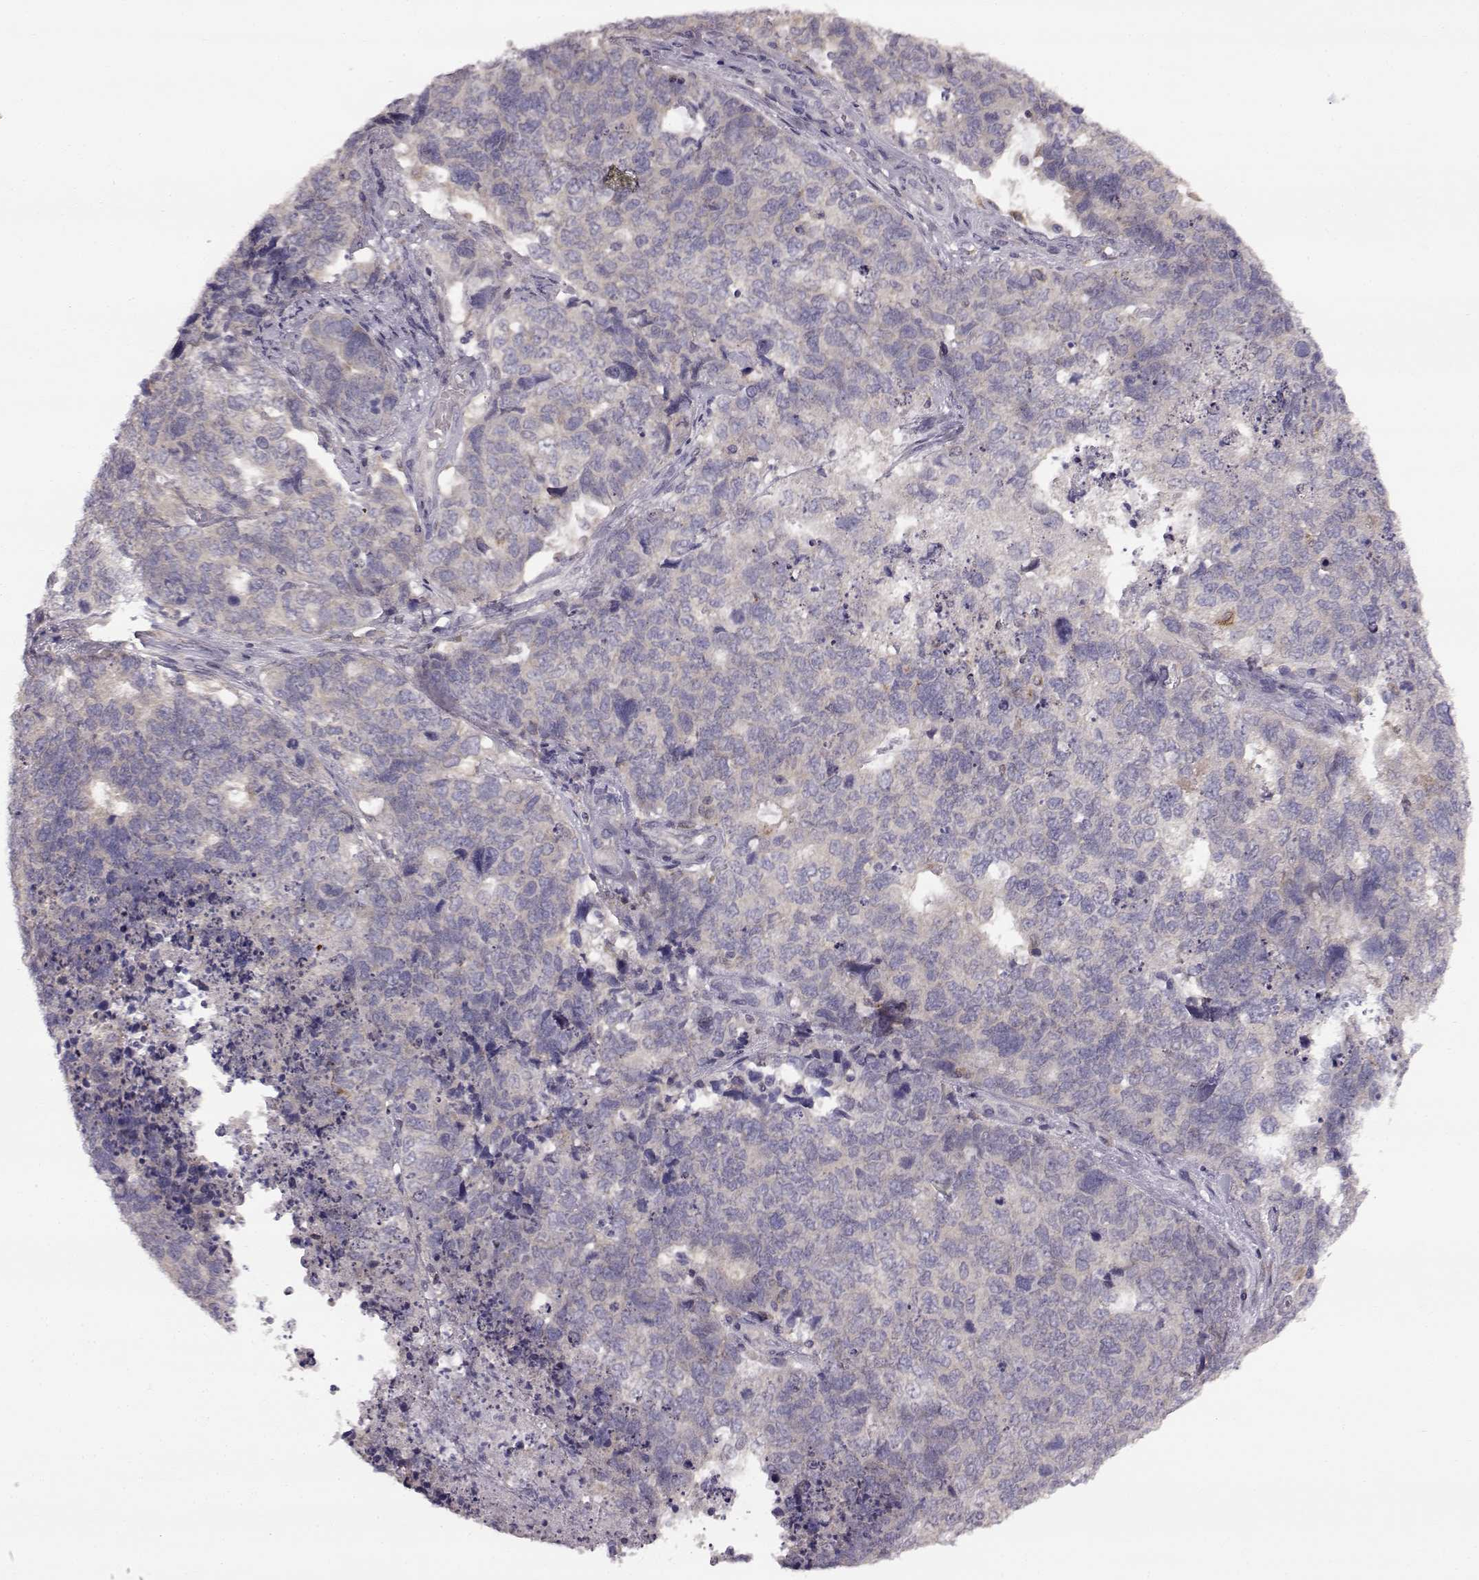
{"staining": {"intensity": "negative", "quantity": "none", "location": "none"}, "tissue": "cervical cancer", "cell_type": "Tumor cells", "image_type": "cancer", "snomed": [{"axis": "morphology", "description": "Squamous cell carcinoma, NOS"}, {"axis": "topography", "description": "Cervix"}], "caption": "The immunohistochemistry image has no significant positivity in tumor cells of cervical cancer (squamous cell carcinoma) tissue.", "gene": "SPAG17", "patient": {"sex": "female", "age": 63}}